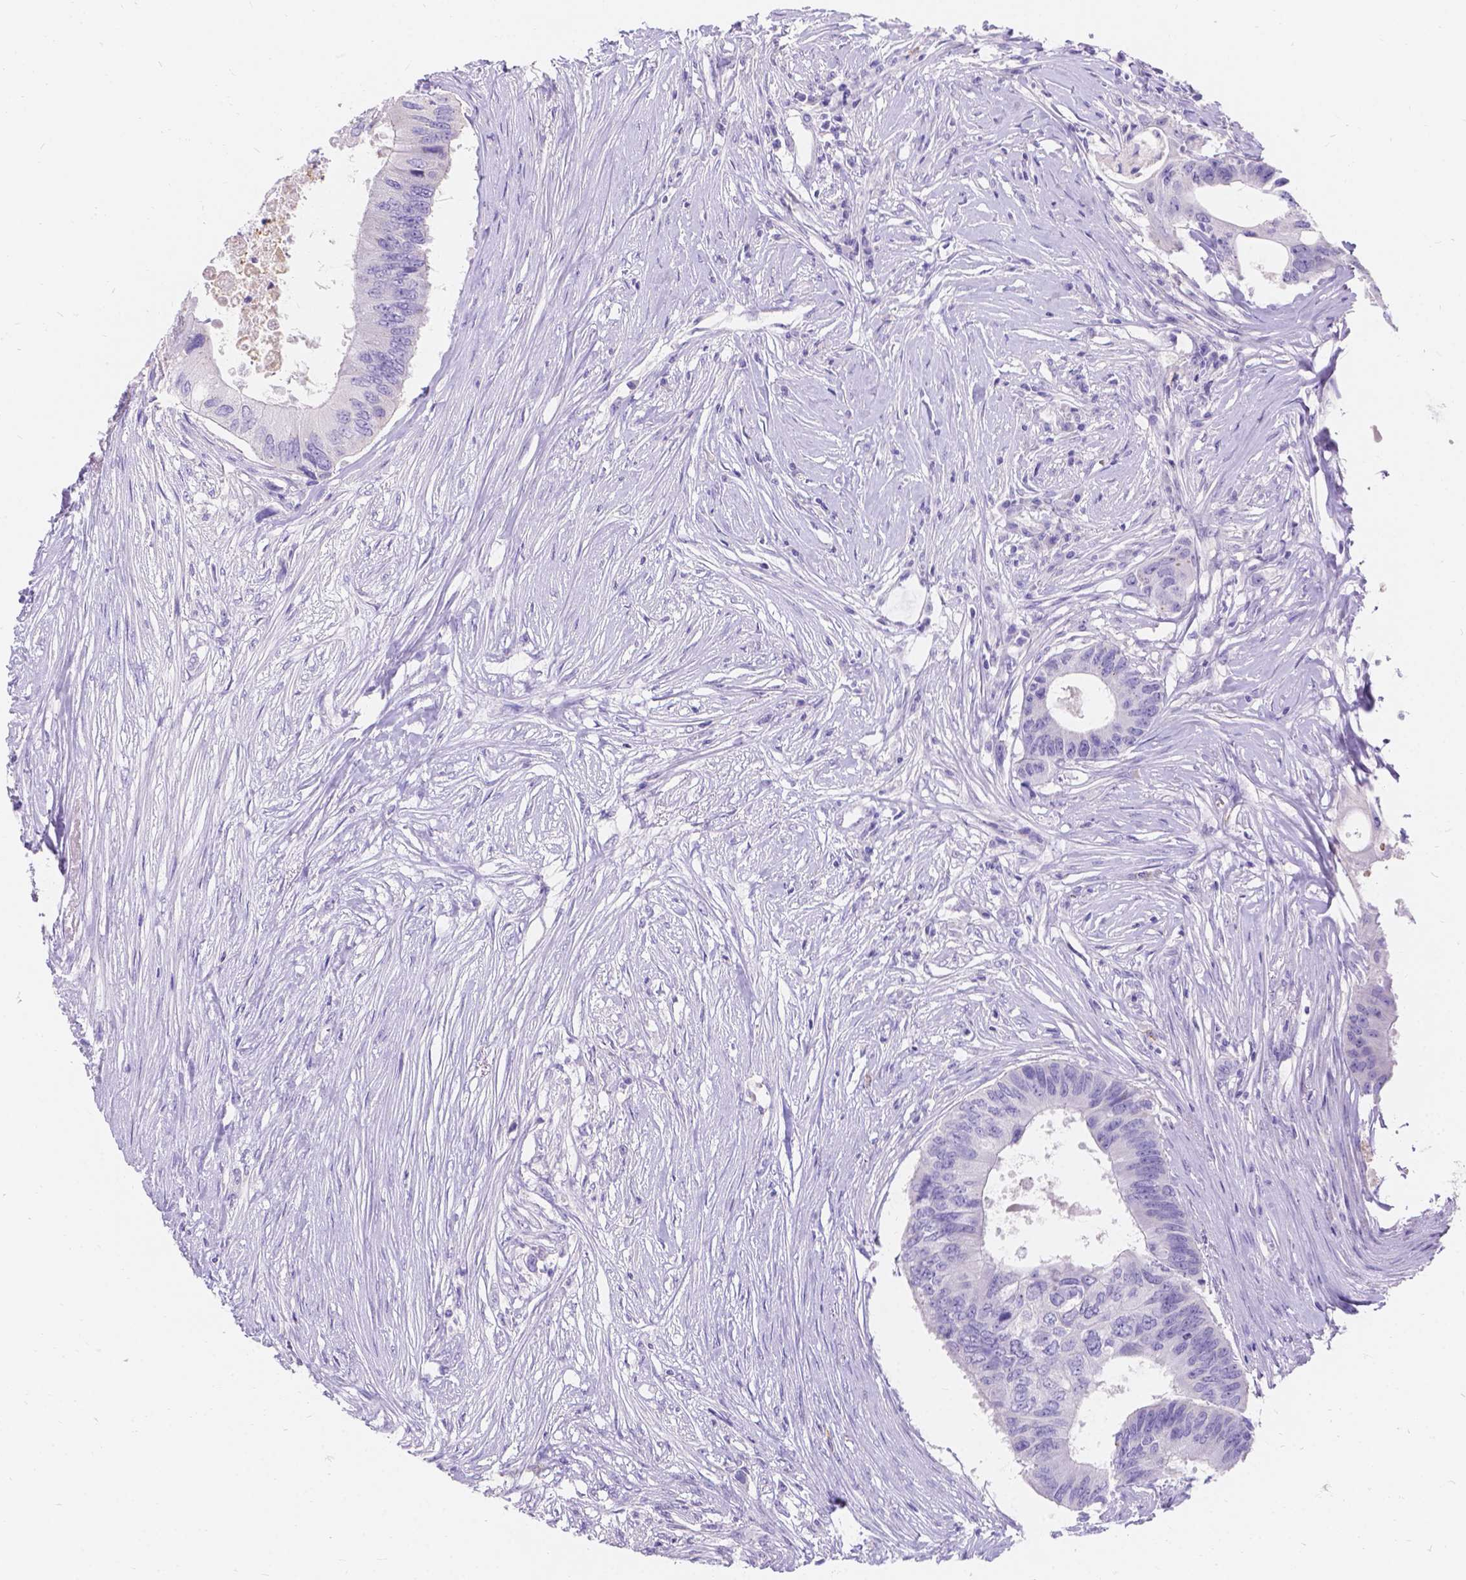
{"staining": {"intensity": "negative", "quantity": "none", "location": "none"}, "tissue": "colorectal cancer", "cell_type": "Tumor cells", "image_type": "cancer", "snomed": [{"axis": "morphology", "description": "Adenocarcinoma, NOS"}, {"axis": "topography", "description": "Colon"}], "caption": "Colorectal cancer (adenocarcinoma) stained for a protein using IHC exhibits no staining tumor cells.", "gene": "GNRHR", "patient": {"sex": "male", "age": 71}}